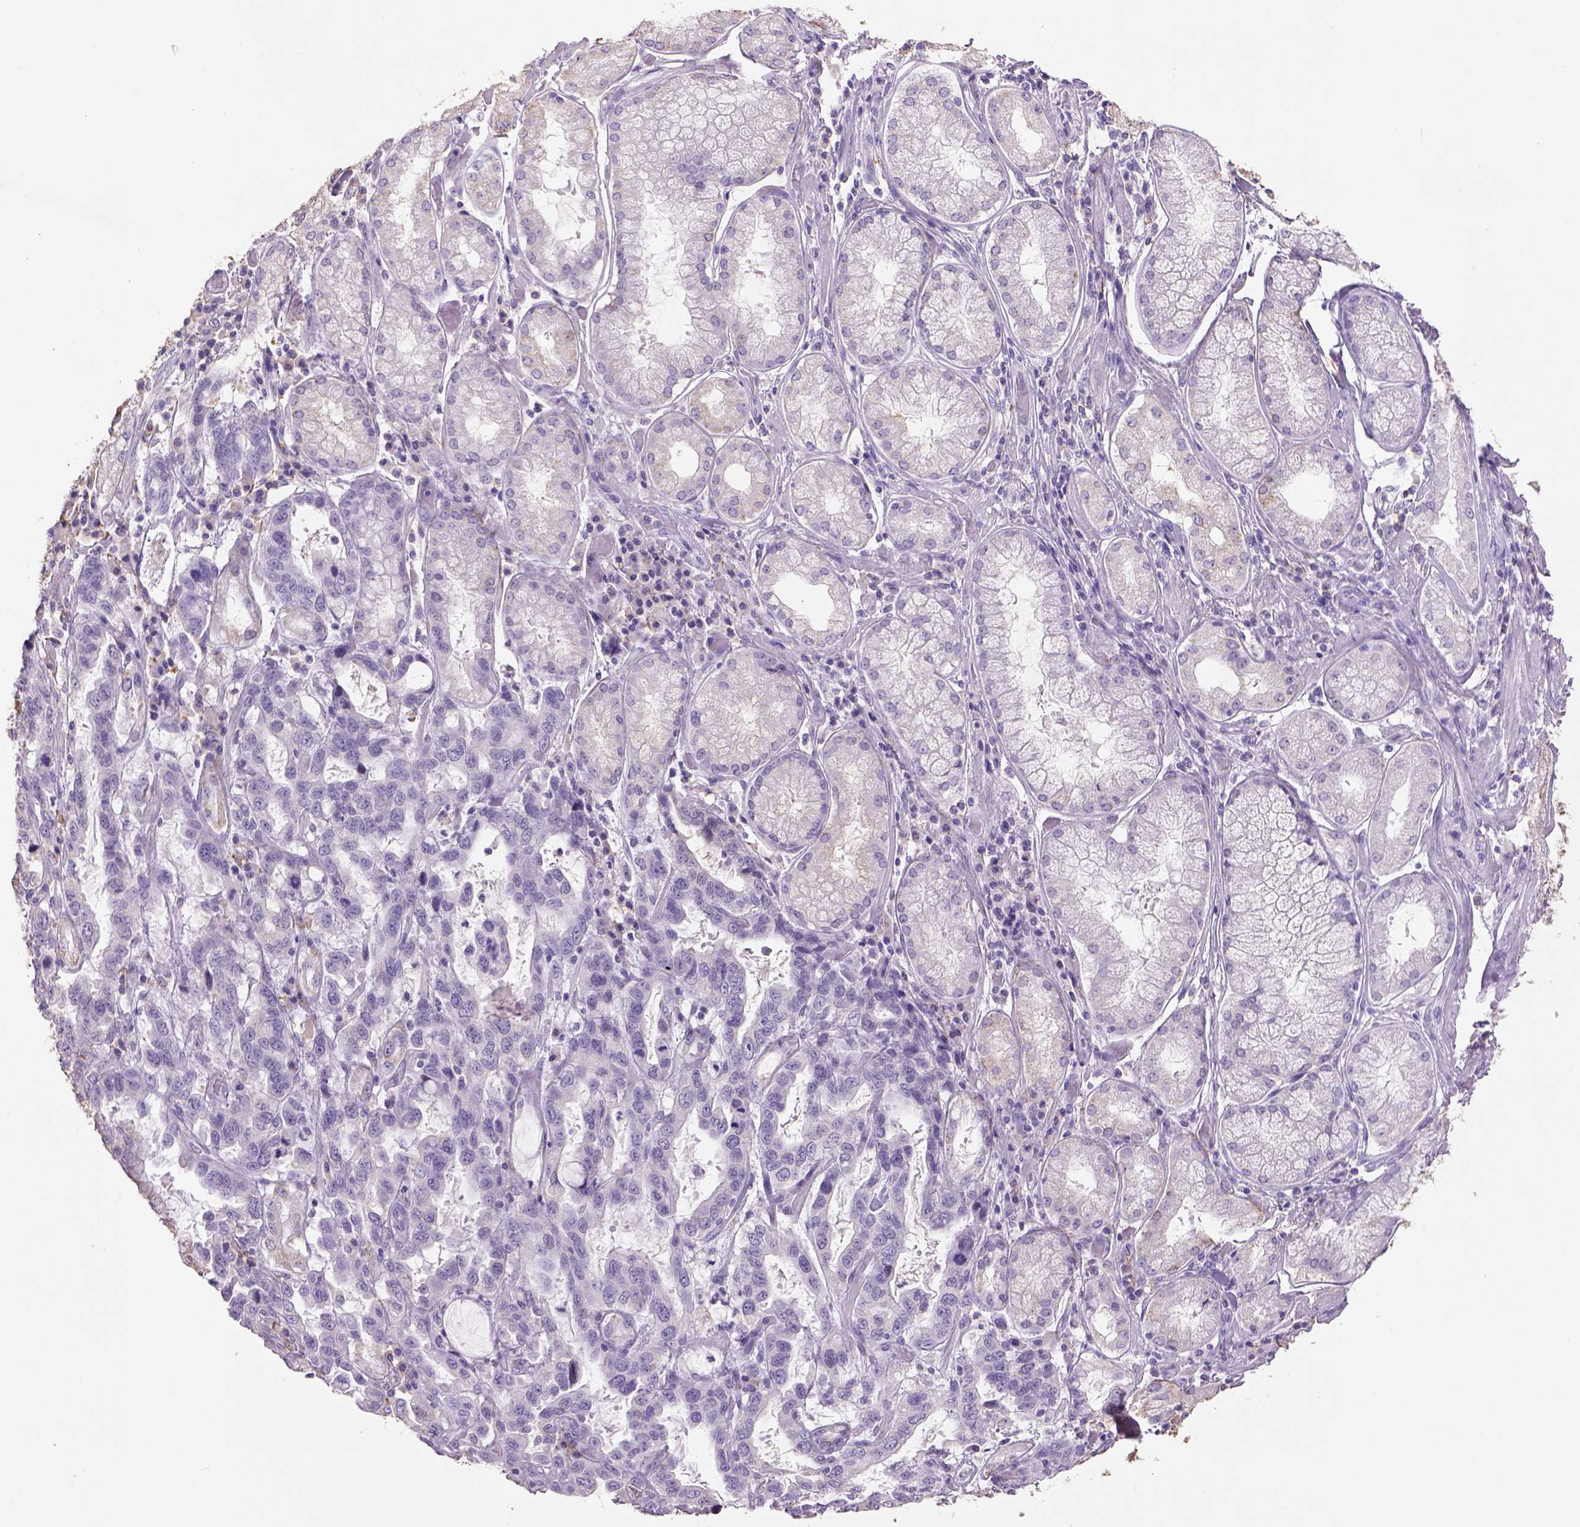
{"staining": {"intensity": "weak", "quantity": "<25%", "location": "cytoplasmic/membranous"}, "tissue": "stomach cancer", "cell_type": "Tumor cells", "image_type": "cancer", "snomed": [{"axis": "morphology", "description": "Adenocarcinoma, NOS"}, {"axis": "topography", "description": "Stomach, lower"}], "caption": "A micrograph of human adenocarcinoma (stomach) is negative for staining in tumor cells.", "gene": "NAALAD2", "patient": {"sex": "female", "age": 76}}